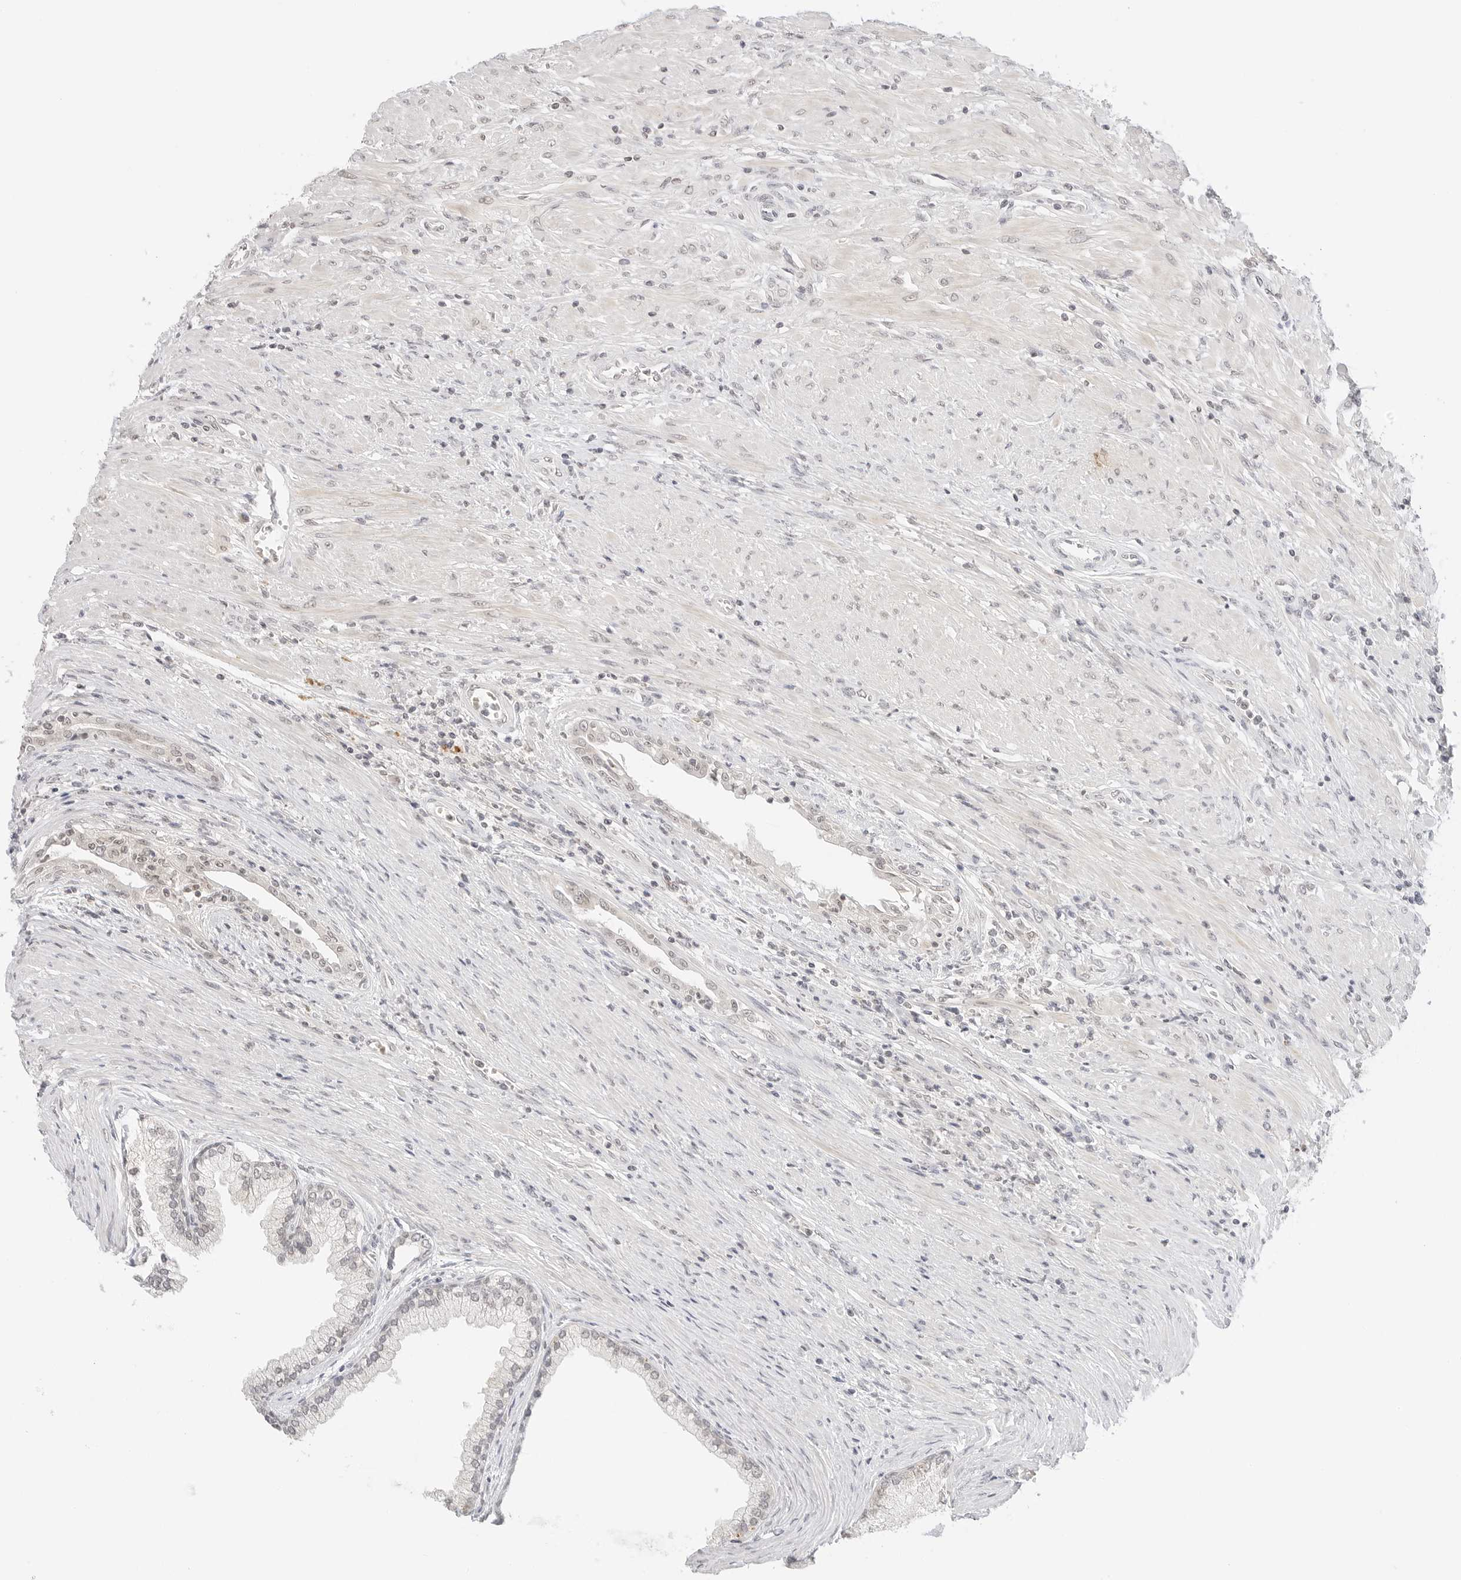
{"staining": {"intensity": "negative", "quantity": "none", "location": "none"}, "tissue": "prostate cancer", "cell_type": "Tumor cells", "image_type": "cancer", "snomed": [{"axis": "morphology", "description": "Normal tissue, NOS"}, {"axis": "morphology", "description": "Adenocarcinoma, Low grade"}, {"axis": "topography", "description": "Prostate"}, {"axis": "topography", "description": "Peripheral nerve tissue"}], "caption": "Tumor cells are negative for protein expression in human adenocarcinoma (low-grade) (prostate).", "gene": "GPR34", "patient": {"sex": "male", "age": 71}}